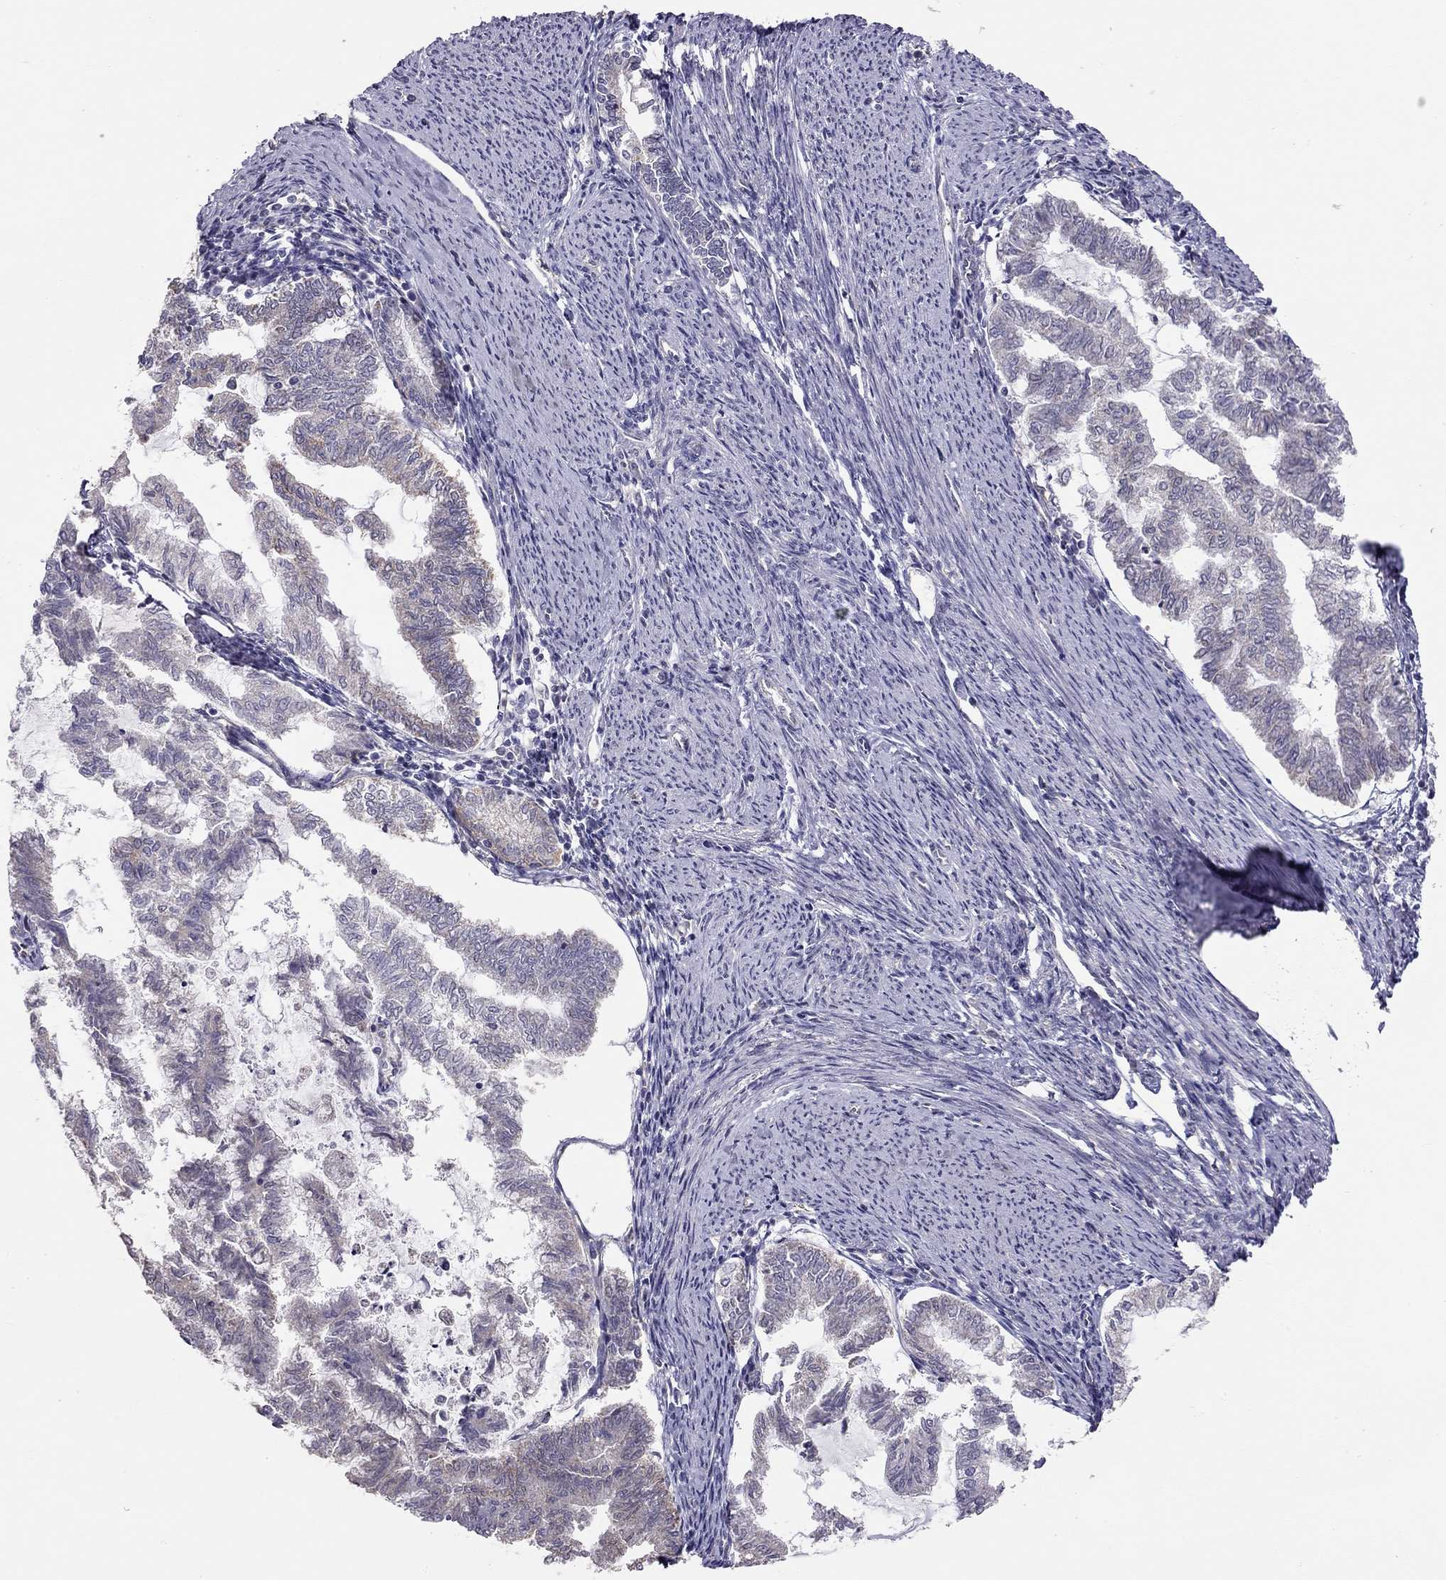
{"staining": {"intensity": "negative", "quantity": "none", "location": "none"}, "tissue": "endometrial cancer", "cell_type": "Tumor cells", "image_type": "cancer", "snomed": [{"axis": "morphology", "description": "Adenocarcinoma, NOS"}, {"axis": "topography", "description": "Endometrium"}], "caption": "Tumor cells show no significant expression in endometrial cancer.", "gene": "LRIT3", "patient": {"sex": "female", "age": 79}}